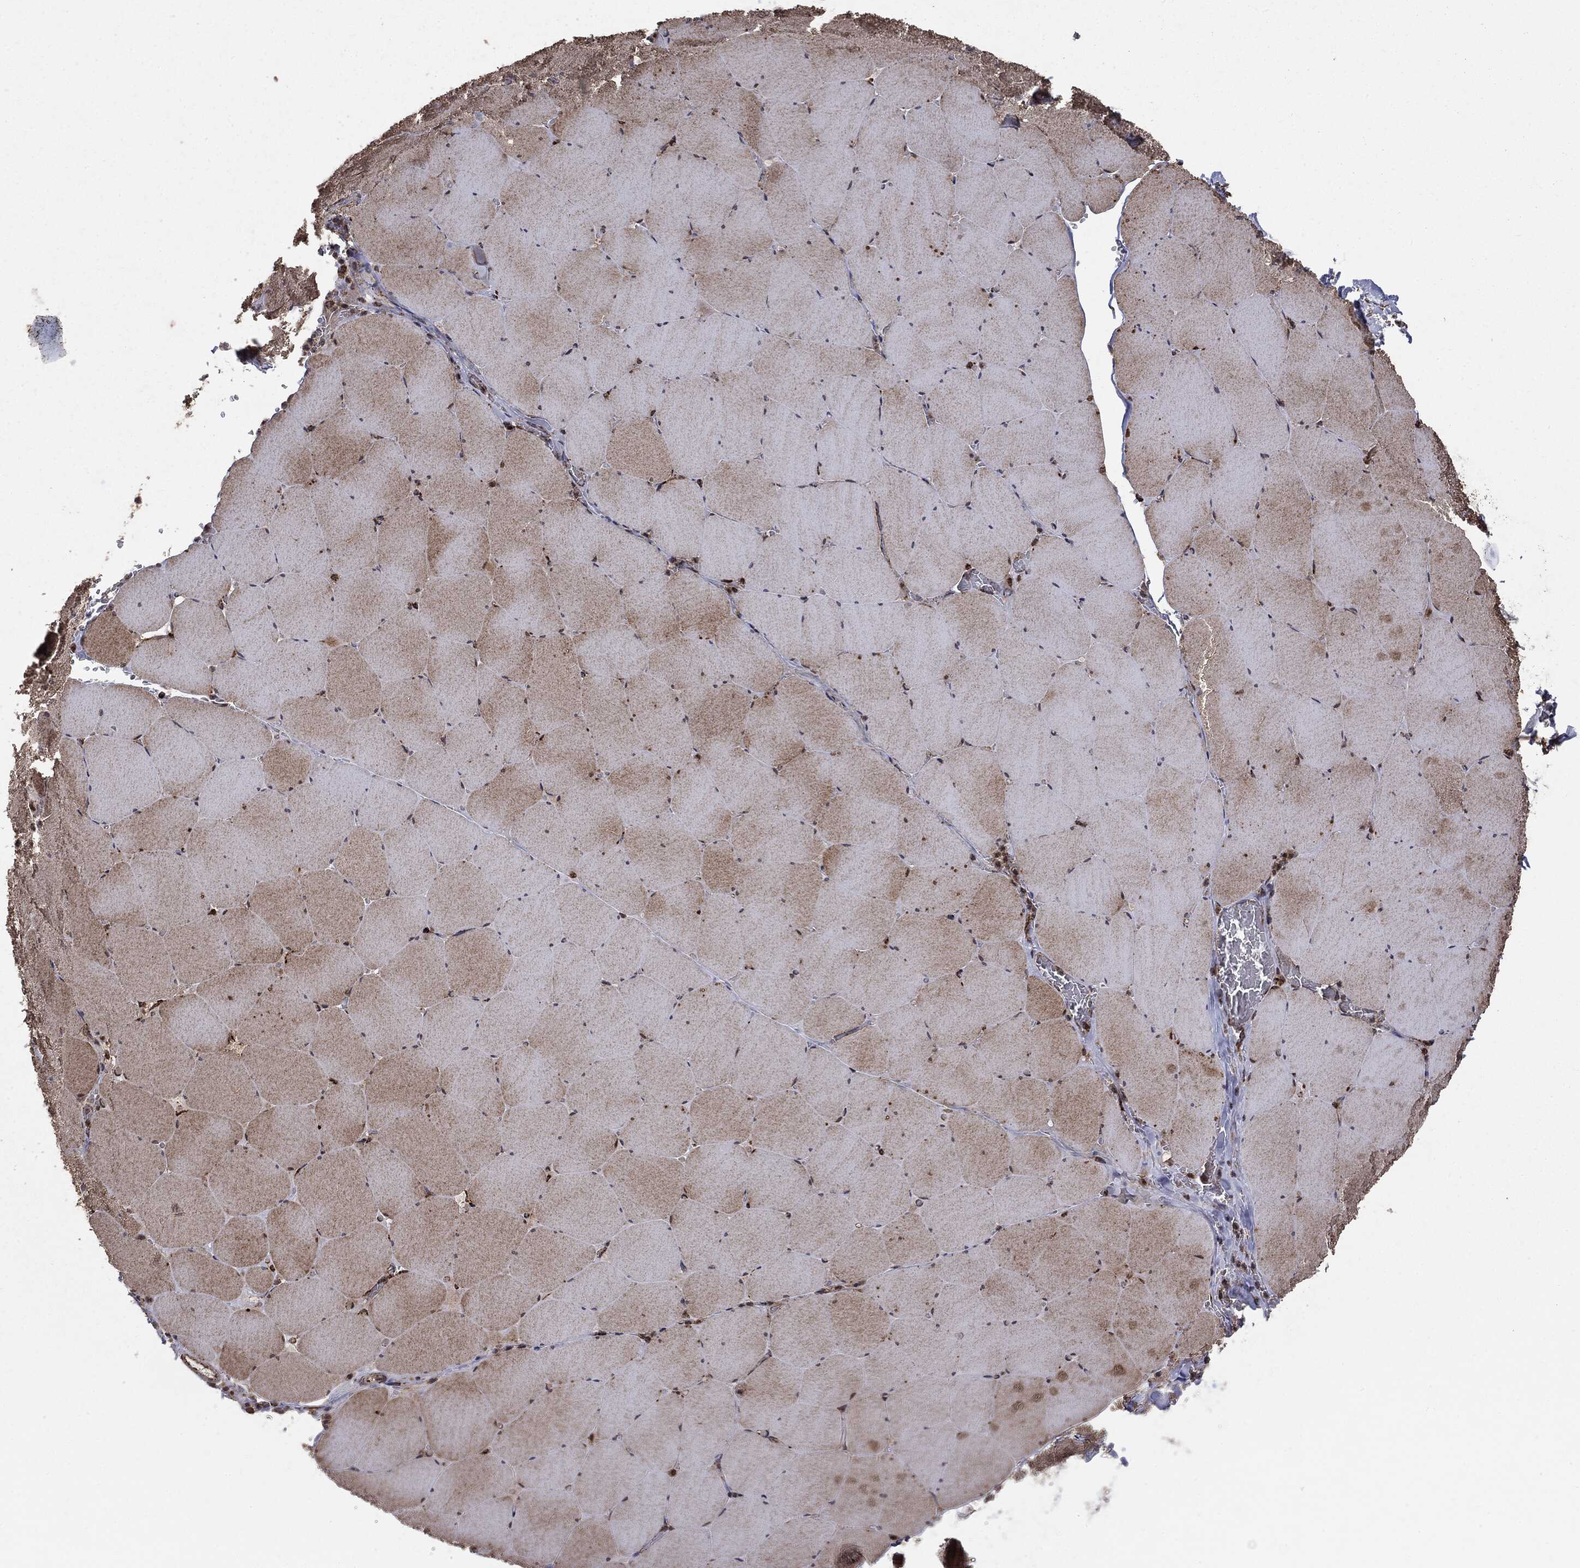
{"staining": {"intensity": "weak", "quantity": ">75%", "location": "cytoplasmic/membranous"}, "tissue": "skeletal muscle", "cell_type": "Myocytes", "image_type": "normal", "snomed": [{"axis": "morphology", "description": "Normal tissue, NOS"}, {"axis": "morphology", "description": "Malignant melanoma, Metastatic site"}, {"axis": "topography", "description": "Skeletal muscle"}], "caption": "DAB immunohistochemical staining of unremarkable human skeletal muscle shows weak cytoplasmic/membranous protein expression in approximately >75% of myocytes.", "gene": "MAP2K1", "patient": {"sex": "male", "age": 50}}